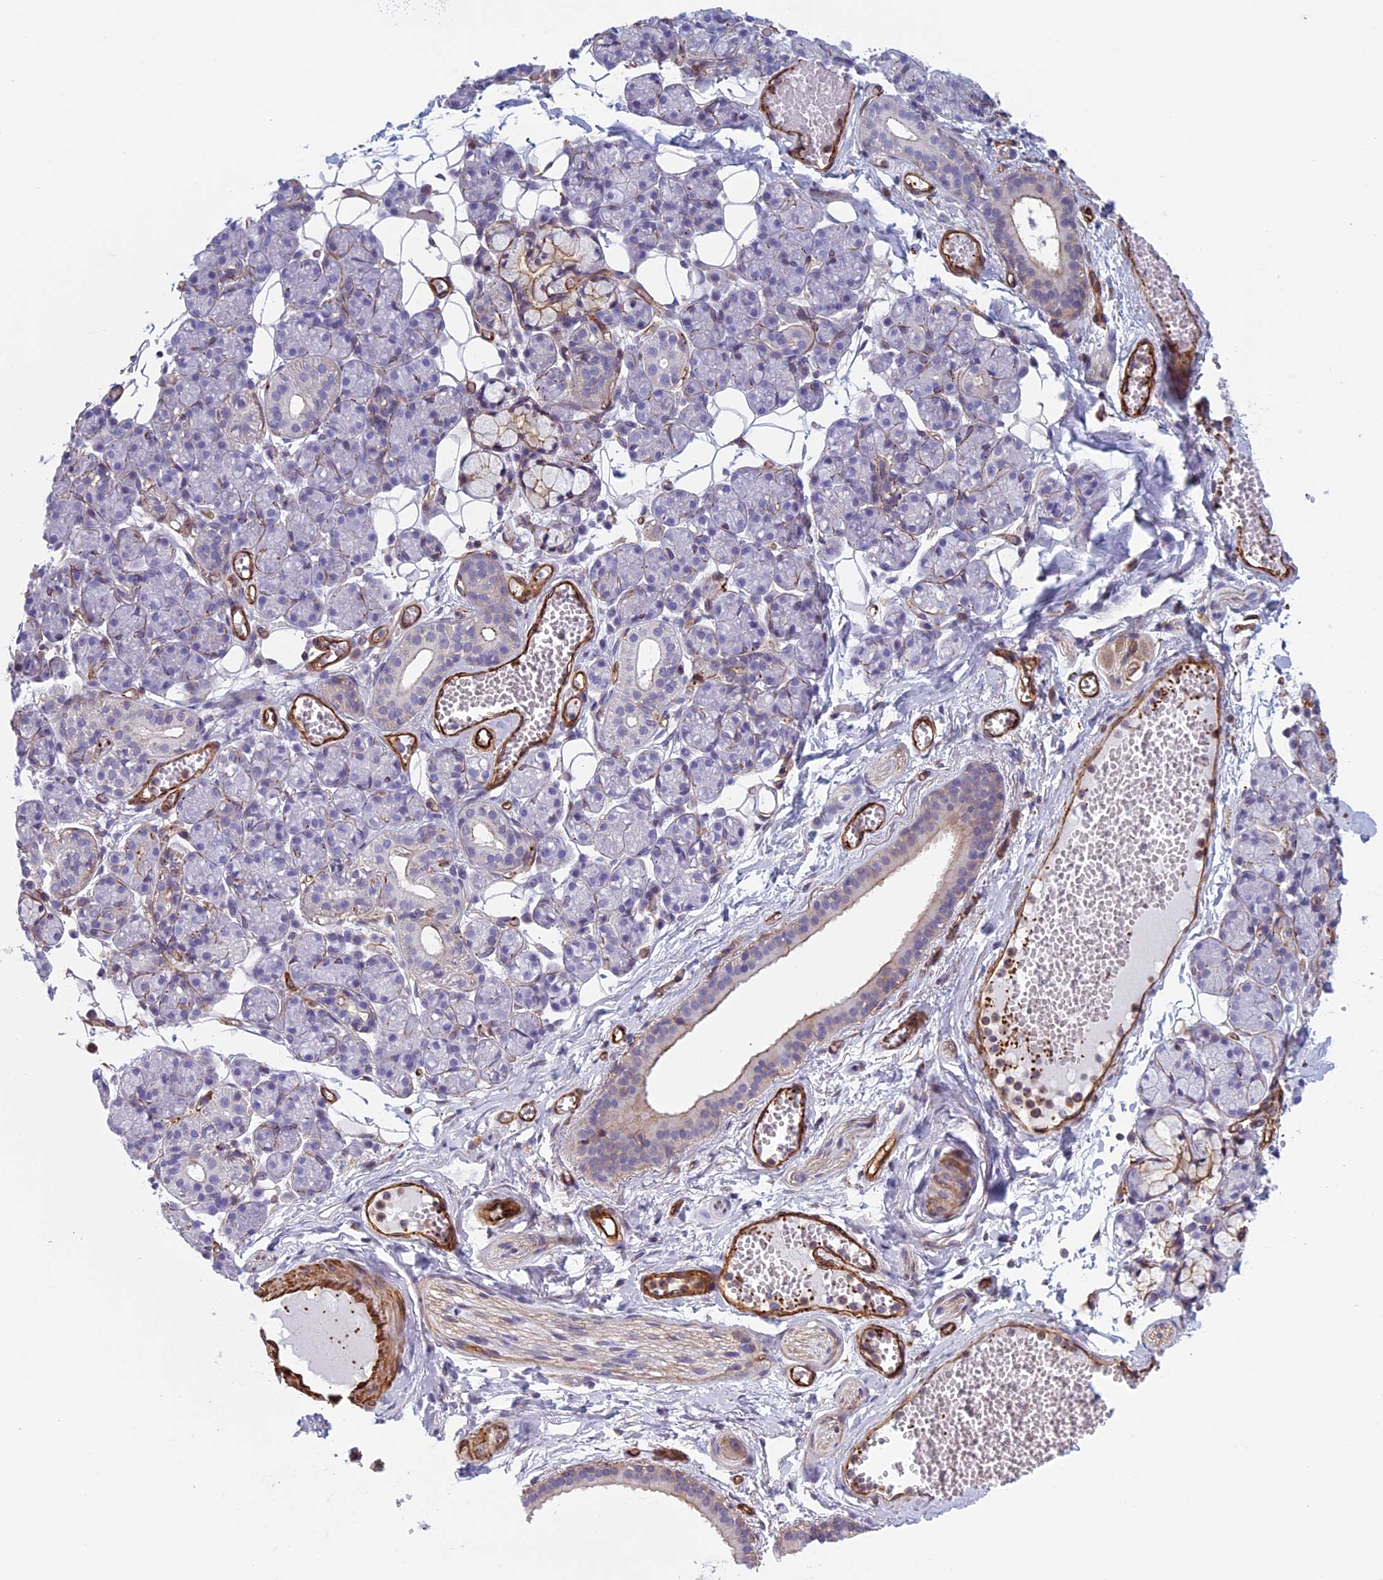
{"staining": {"intensity": "weak", "quantity": "<25%", "location": "cytoplasmic/membranous"}, "tissue": "salivary gland", "cell_type": "Glandular cells", "image_type": "normal", "snomed": [{"axis": "morphology", "description": "Normal tissue, NOS"}, {"axis": "topography", "description": "Salivary gland"}], "caption": "IHC micrograph of normal salivary gland stained for a protein (brown), which displays no positivity in glandular cells.", "gene": "ANGPTL2", "patient": {"sex": "male", "age": 63}}